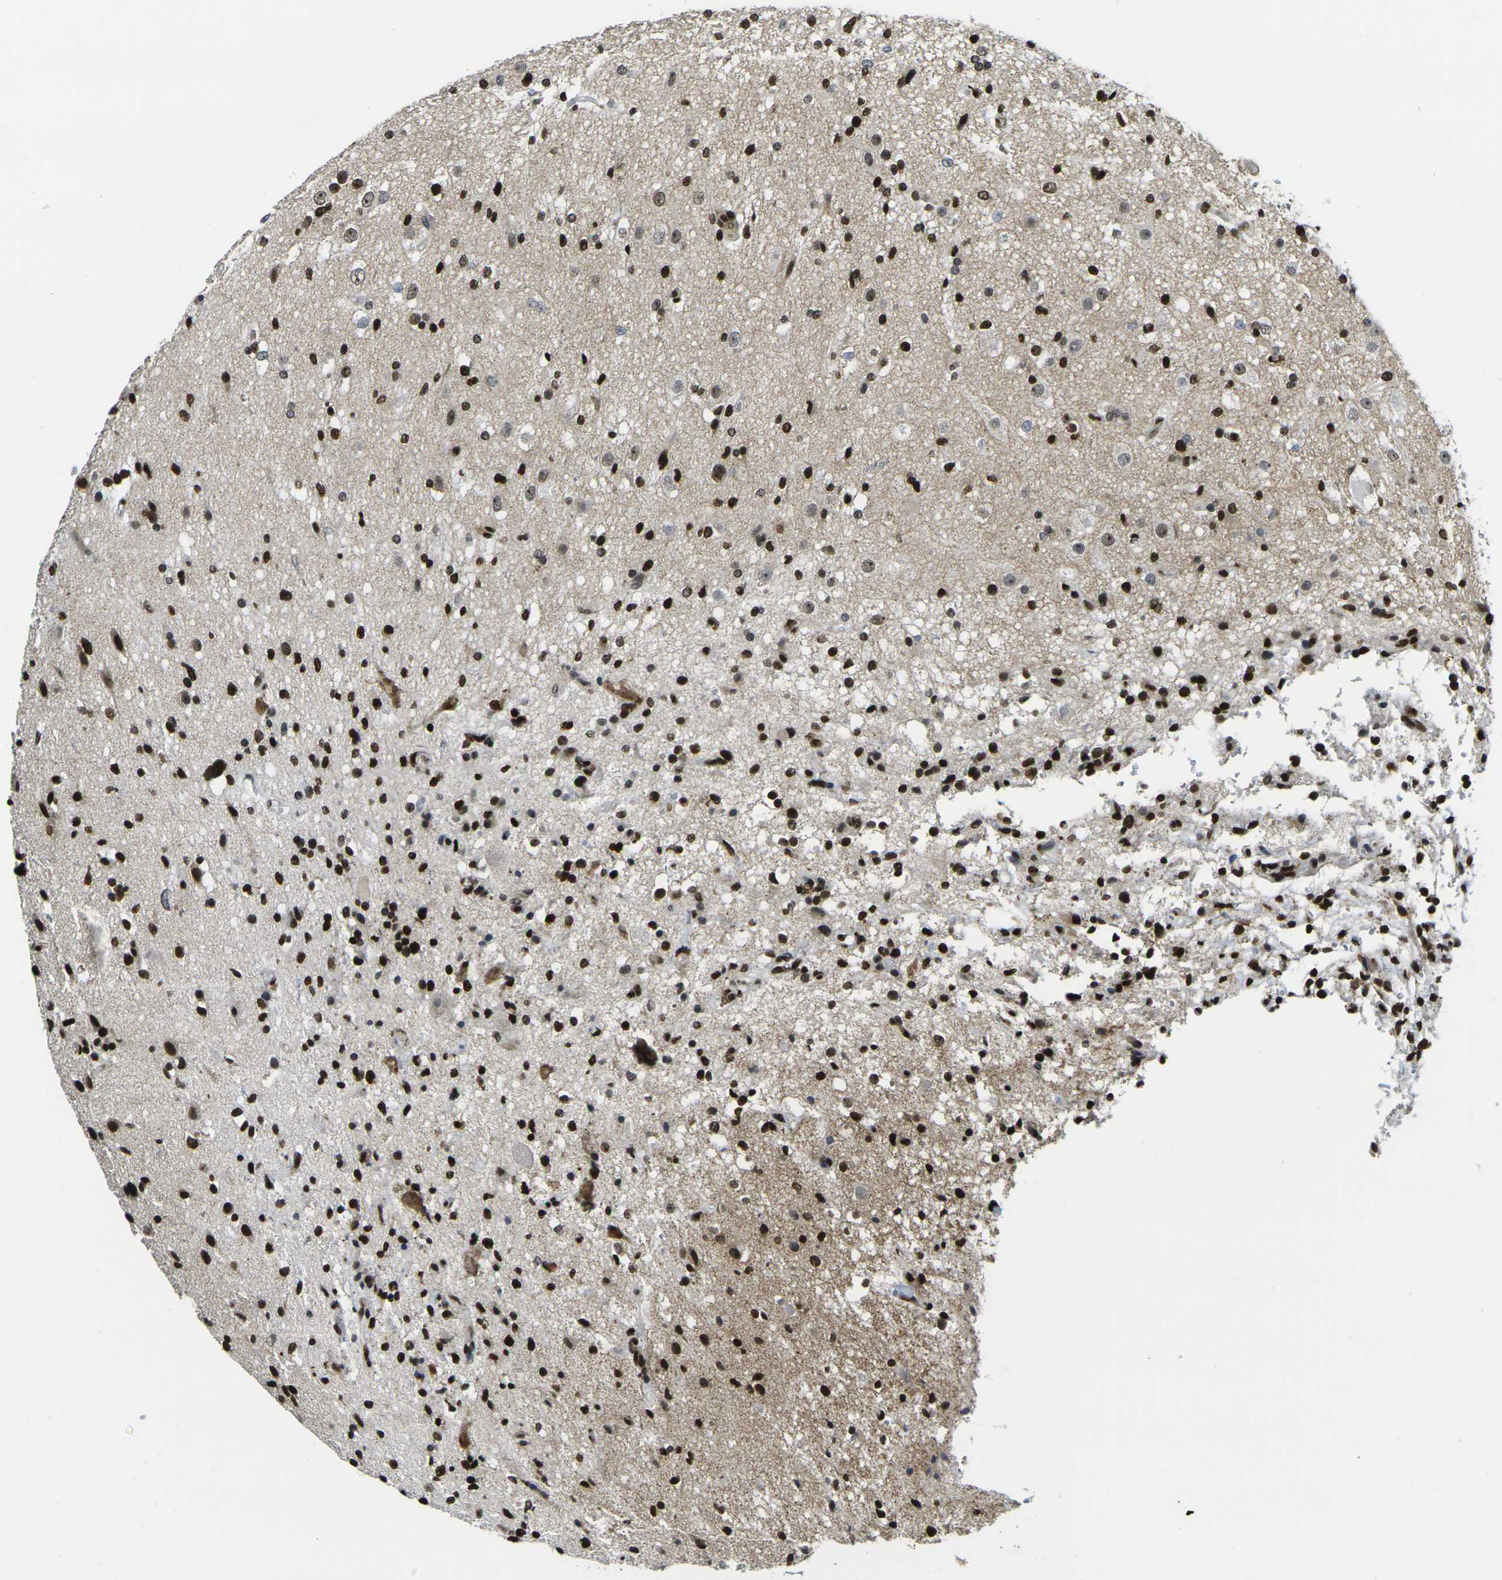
{"staining": {"intensity": "strong", "quantity": ">75%", "location": "nuclear"}, "tissue": "glioma", "cell_type": "Tumor cells", "image_type": "cancer", "snomed": [{"axis": "morphology", "description": "Glioma, malignant, High grade"}, {"axis": "topography", "description": "Brain"}], "caption": "A high-resolution photomicrograph shows immunohistochemistry staining of glioma, which reveals strong nuclear expression in about >75% of tumor cells.", "gene": "H1-10", "patient": {"sex": "male", "age": 33}}